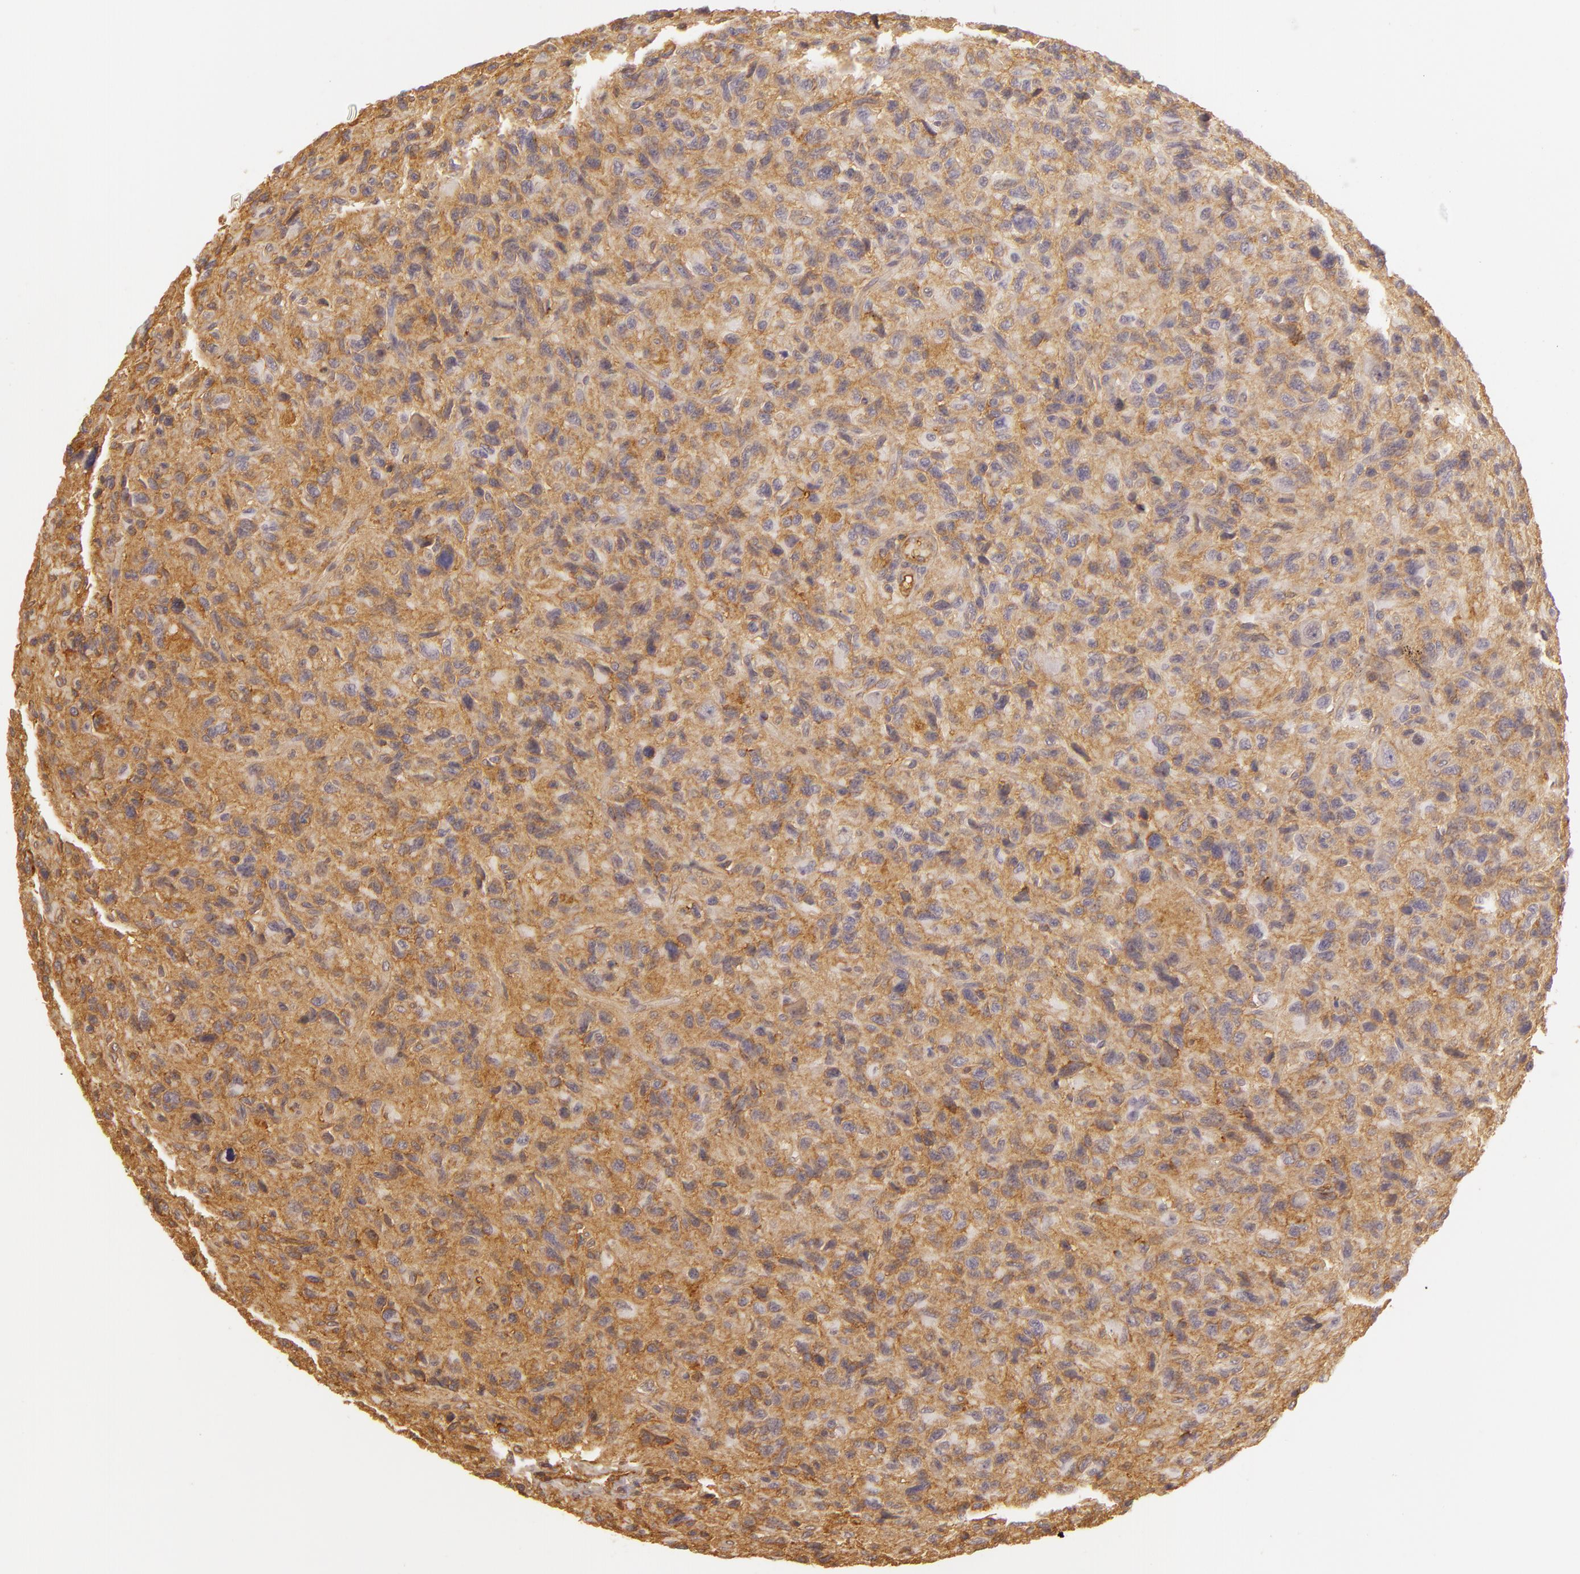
{"staining": {"intensity": "moderate", "quantity": ">75%", "location": "cytoplasmic/membranous"}, "tissue": "glioma", "cell_type": "Tumor cells", "image_type": "cancer", "snomed": [{"axis": "morphology", "description": "Glioma, malignant, High grade"}, {"axis": "topography", "description": "Brain"}], "caption": "Glioma was stained to show a protein in brown. There is medium levels of moderate cytoplasmic/membranous staining in about >75% of tumor cells.", "gene": "CD59", "patient": {"sex": "female", "age": 60}}